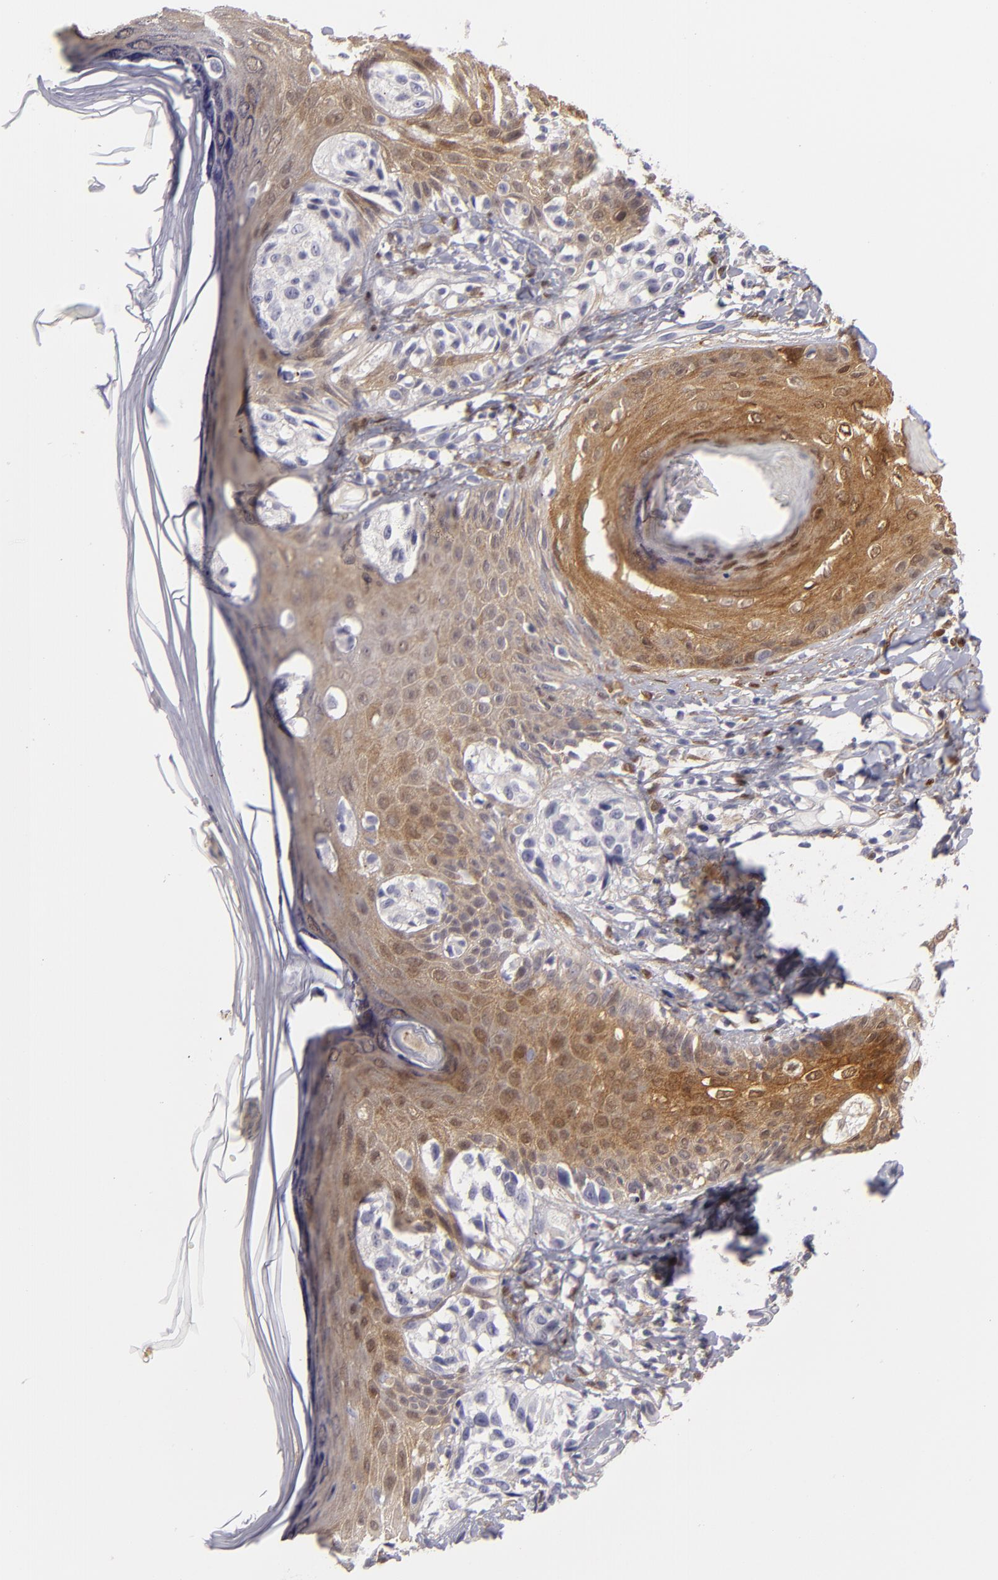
{"staining": {"intensity": "negative", "quantity": "none", "location": "none"}, "tissue": "melanoma", "cell_type": "Tumor cells", "image_type": "cancer", "snomed": [{"axis": "morphology", "description": "Malignant melanoma, NOS"}, {"axis": "topography", "description": "Skin"}], "caption": "Immunohistochemical staining of human malignant melanoma reveals no significant expression in tumor cells.", "gene": "EFS", "patient": {"sex": "male", "age": 57}}